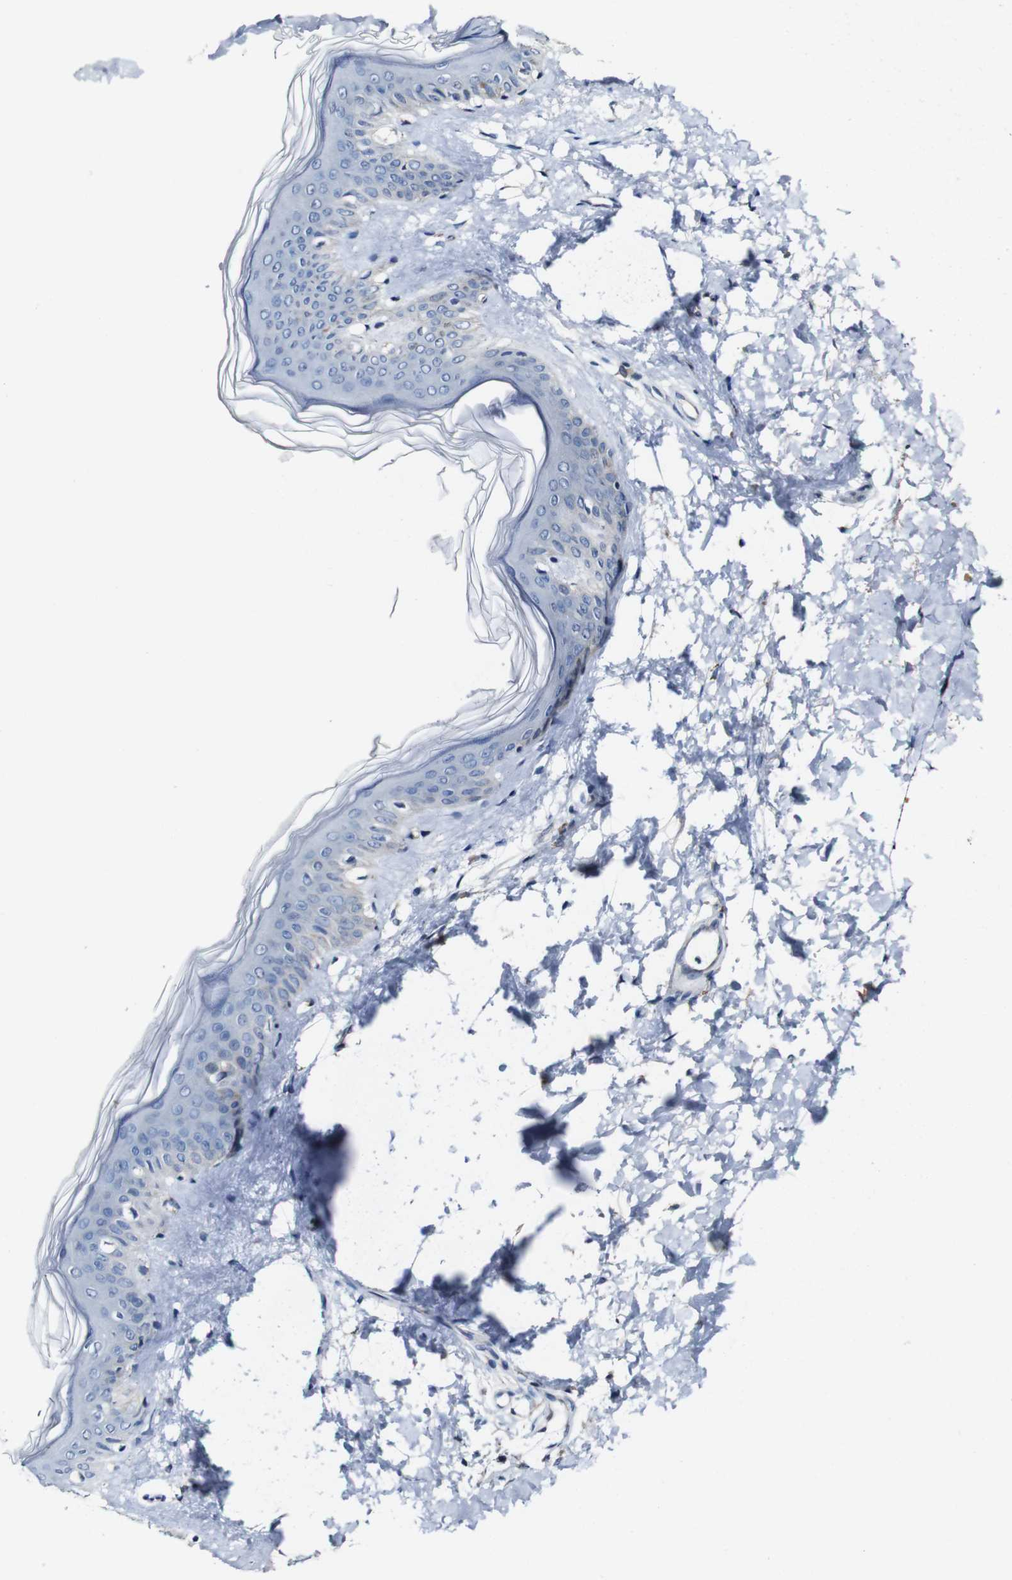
{"staining": {"intensity": "negative", "quantity": "none", "location": "none"}, "tissue": "skin", "cell_type": "Fibroblasts", "image_type": "normal", "snomed": [{"axis": "morphology", "description": "Normal tissue, NOS"}, {"axis": "topography", "description": "Skin"}], "caption": "Skin stained for a protein using IHC exhibits no staining fibroblasts.", "gene": "GRAMD1A", "patient": {"sex": "female", "age": 41}}